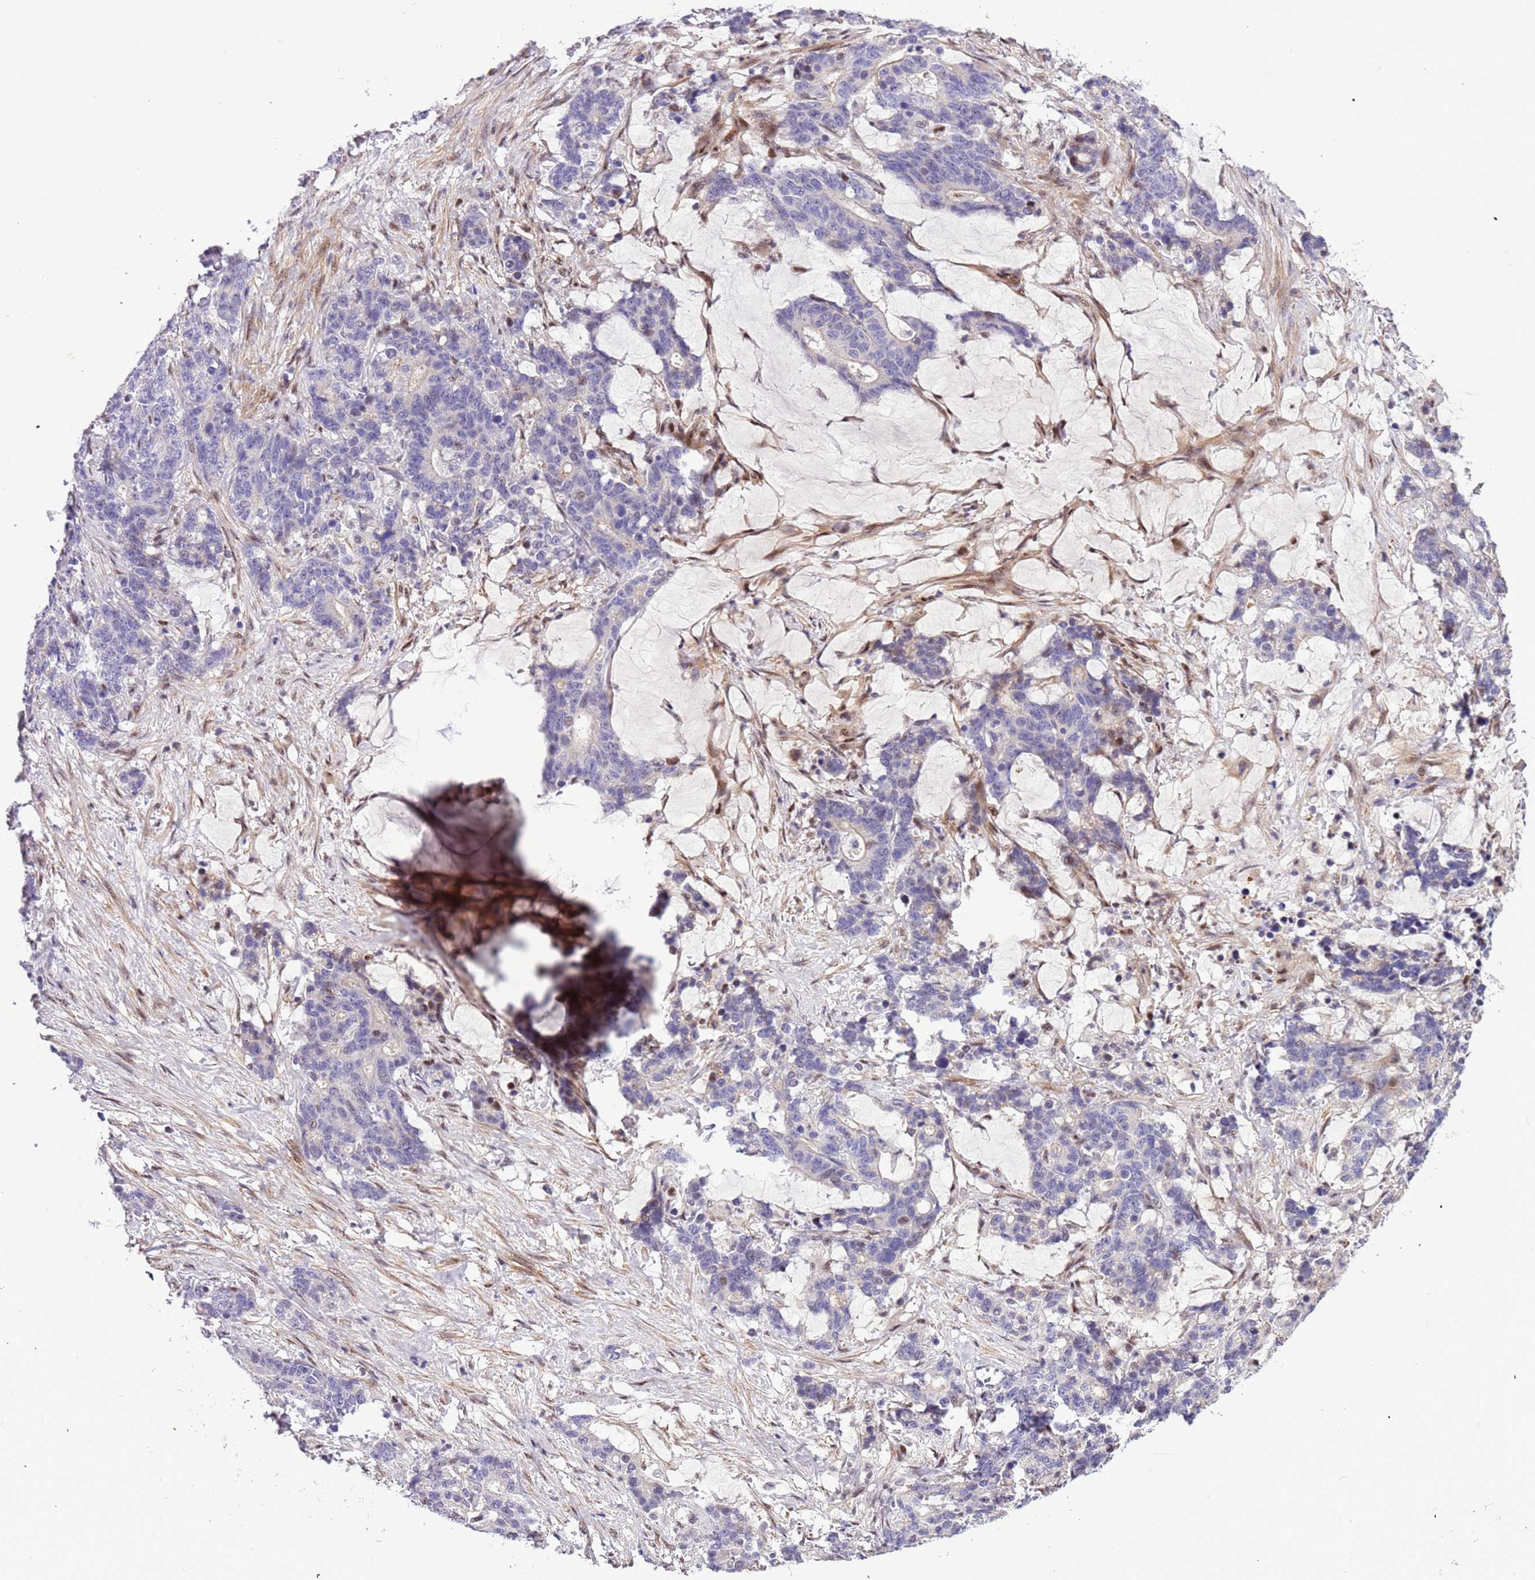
{"staining": {"intensity": "negative", "quantity": "none", "location": "none"}, "tissue": "stomach cancer", "cell_type": "Tumor cells", "image_type": "cancer", "snomed": [{"axis": "morphology", "description": "Normal tissue, NOS"}, {"axis": "morphology", "description": "Adenocarcinoma, NOS"}, {"axis": "topography", "description": "Stomach"}], "caption": "IHC image of stomach cancer stained for a protein (brown), which demonstrates no staining in tumor cells.", "gene": "PLEKHH1", "patient": {"sex": "female", "age": 64}}